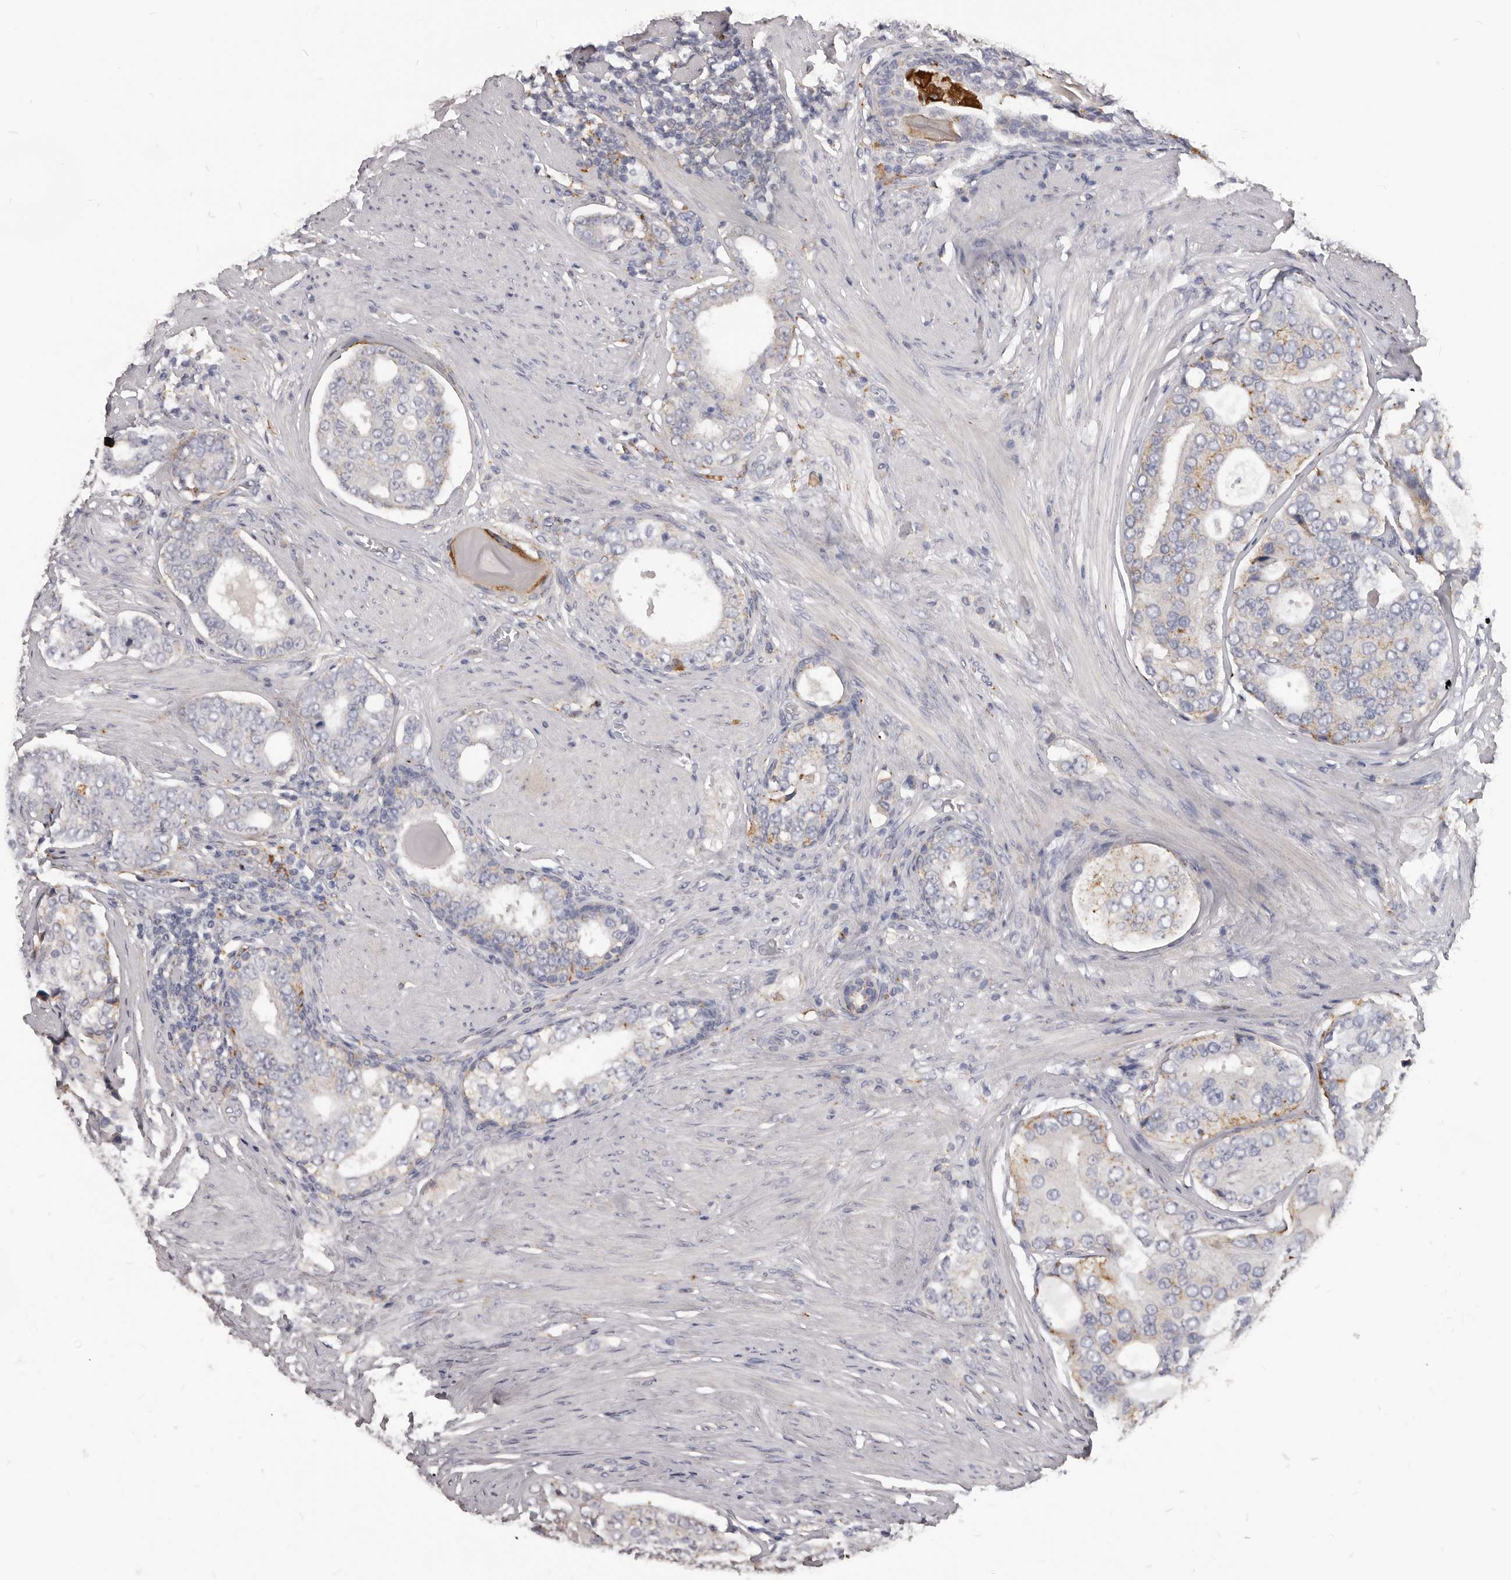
{"staining": {"intensity": "negative", "quantity": "none", "location": "none"}, "tissue": "prostate cancer", "cell_type": "Tumor cells", "image_type": "cancer", "snomed": [{"axis": "morphology", "description": "Adenocarcinoma, High grade"}, {"axis": "topography", "description": "Prostate"}], "caption": "The IHC micrograph has no significant staining in tumor cells of adenocarcinoma (high-grade) (prostate) tissue.", "gene": "PI4K2A", "patient": {"sex": "male", "age": 56}}